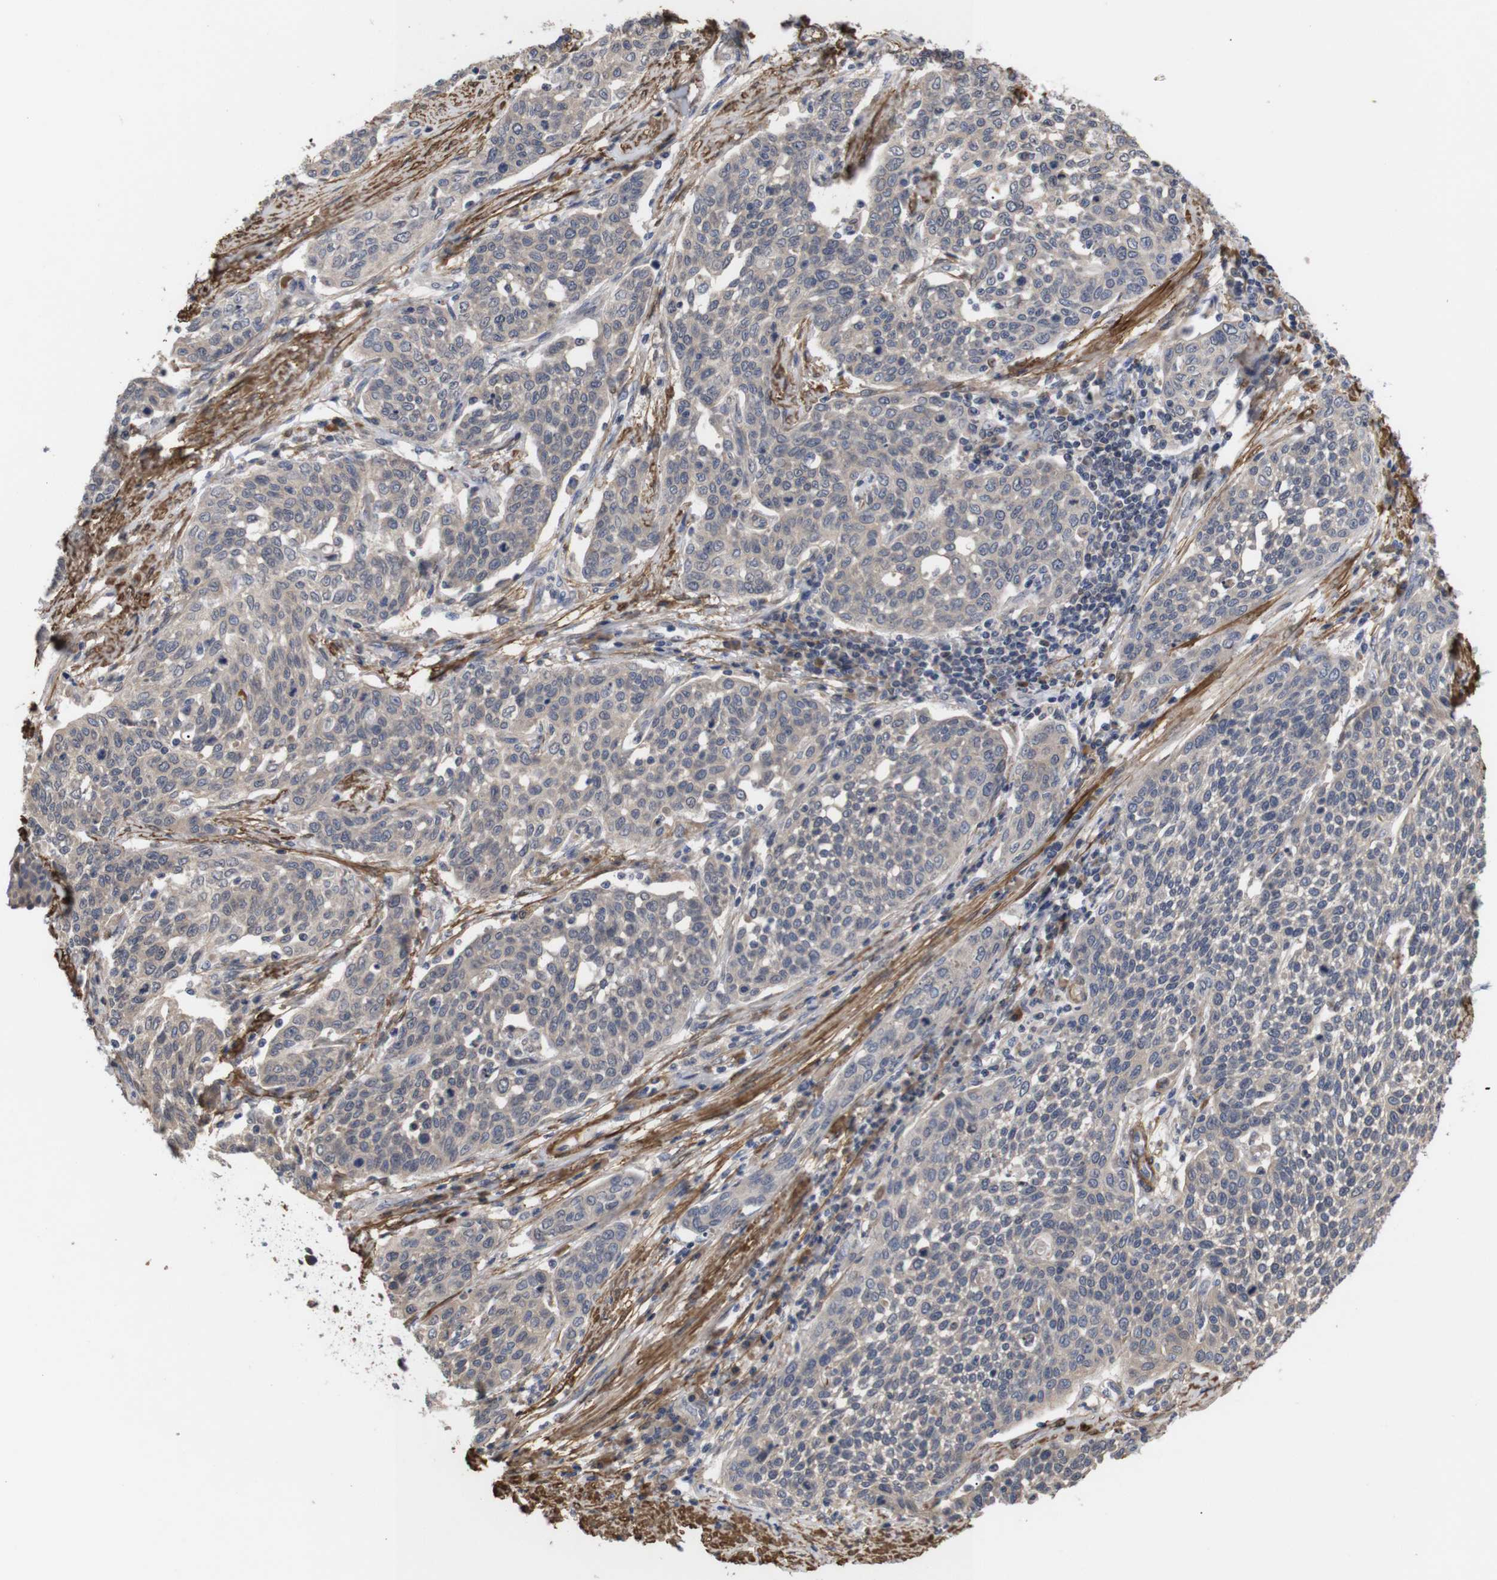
{"staining": {"intensity": "weak", "quantity": ">75%", "location": "cytoplasmic/membranous"}, "tissue": "cervical cancer", "cell_type": "Tumor cells", "image_type": "cancer", "snomed": [{"axis": "morphology", "description": "Squamous cell carcinoma, NOS"}, {"axis": "topography", "description": "Cervix"}], "caption": "Protein staining of cervical cancer tissue demonstrates weak cytoplasmic/membranous positivity in approximately >75% of tumor cells.", "gene": "PDLIM5", "patient": {"sex": "female", "age": 34}}